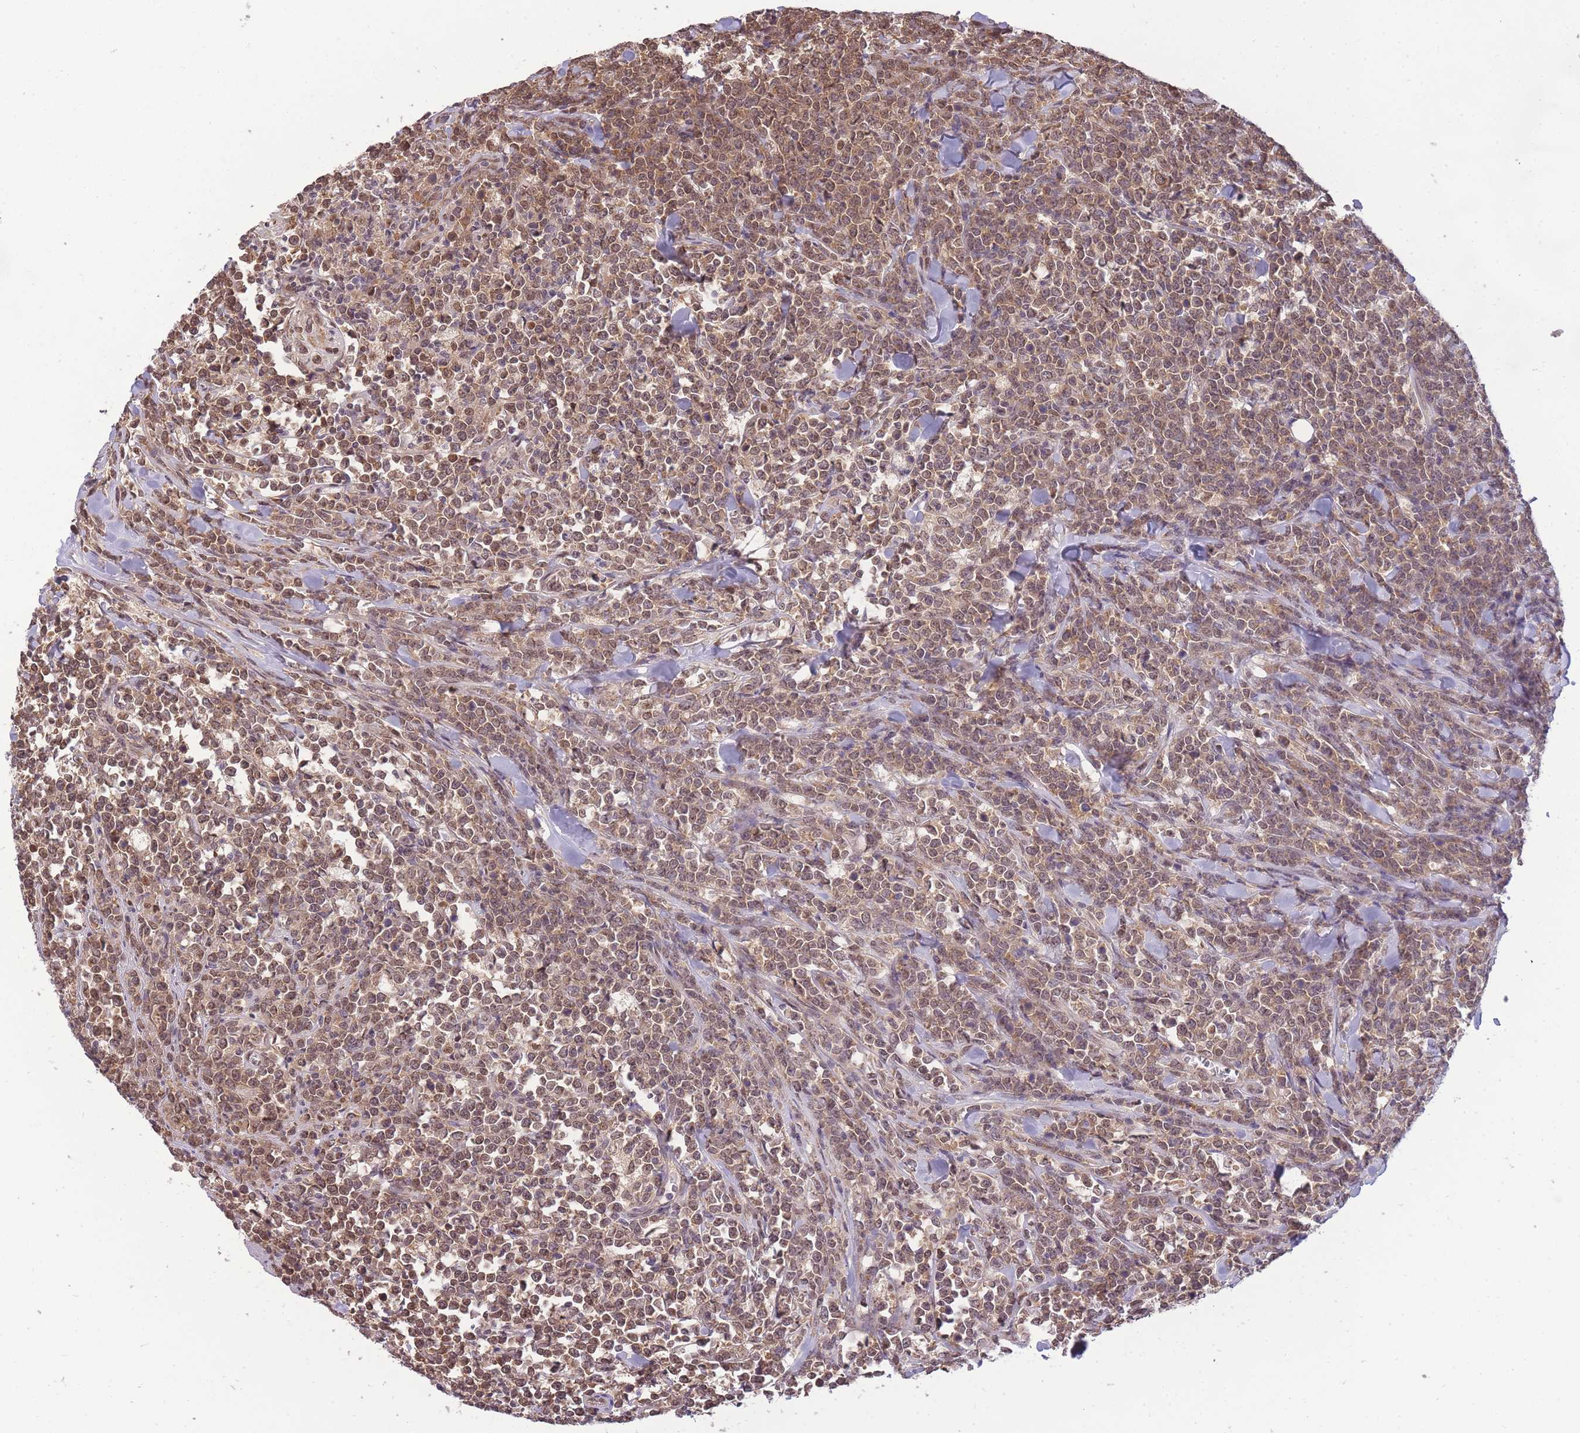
{"staining": {"intensity": "moderate", "quantity": ">75%", "location": "cytoplasmic/membranous,nuclear"}, "tissue": "lymphoma", "cell_type": "Tumor cells", "image_type": "cancer", "snomed": [{"axis": "morphology", "description": "Malignant lymphoma, non-Hodgkin's type, High grade"}, {"axis": "topography", "description": "Small intestine"}], "caption": "Lymphoma stained with DAB immunohistochemistry (IHC) shows medium levels of moderate cytoplasmic/membranous and nuclear expression in approximately >75% of tumor cells.", "gene": "CDIP1", "patient": {"sex": "male", "age": 8}}